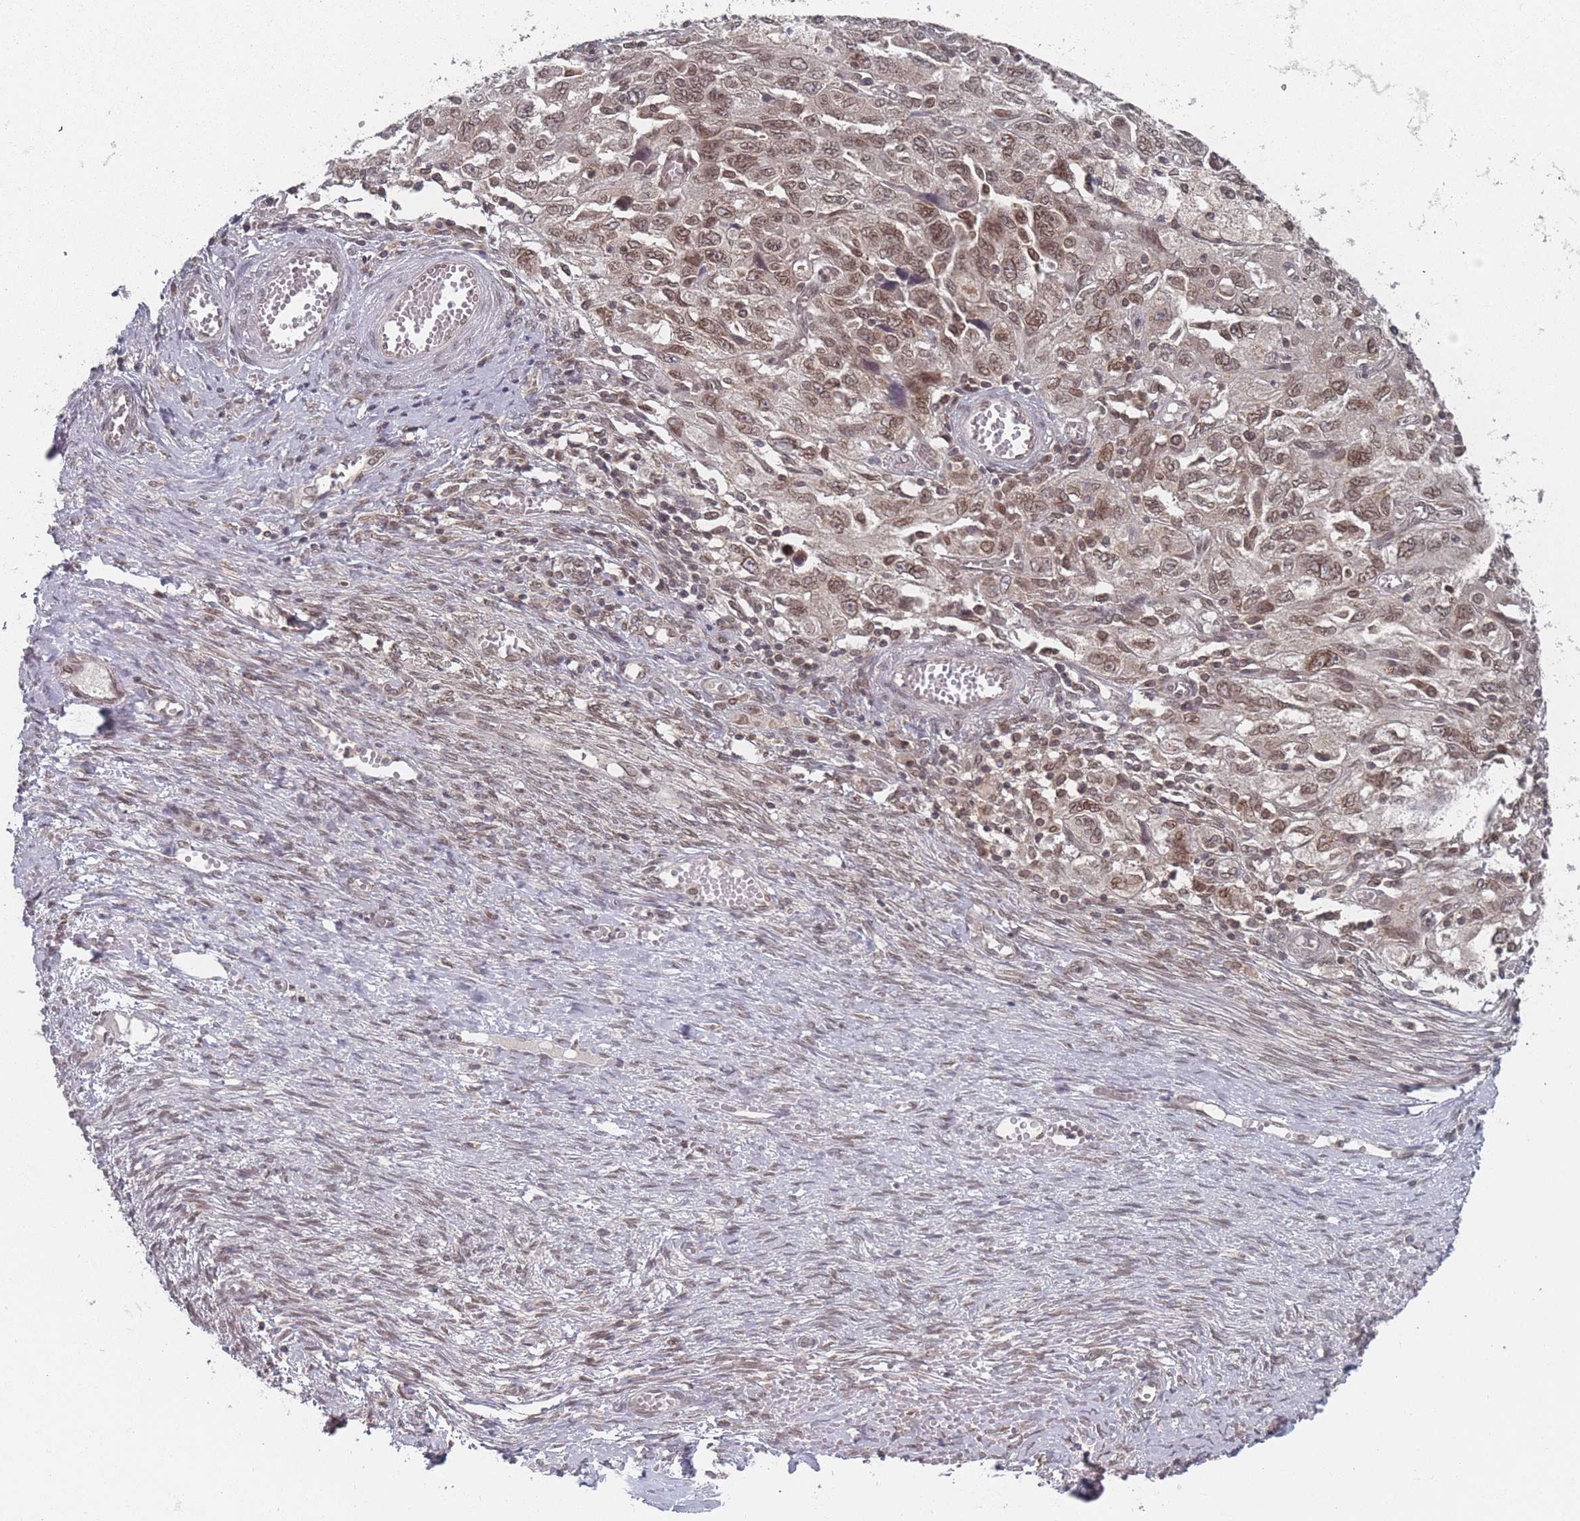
{"staining": {"intensity": "moderate", "quantity": ">75%", "location": "cytoplasmic/membranous,nuclear"}, "tissue": "ovarian cancer", "cell_type": "Tumor cells", "image_type": "cancer", "snomed": [{"axis": "morphology", "description": "Carcinoma, NOS"}, {"axis": "morphology", "description": "Cystadenocarcinoma, serous, NOS"}, {"axis": "topography", "description": "Ovary"}], "caption": "Protein staining exhibits moderate cytoplasmic/membranous and nuclear expression in about >75% of tumor cells in carcinoma (ovarian).", "gene": "TBC1D25", "patient": {"sex": "female", "age": 69}}